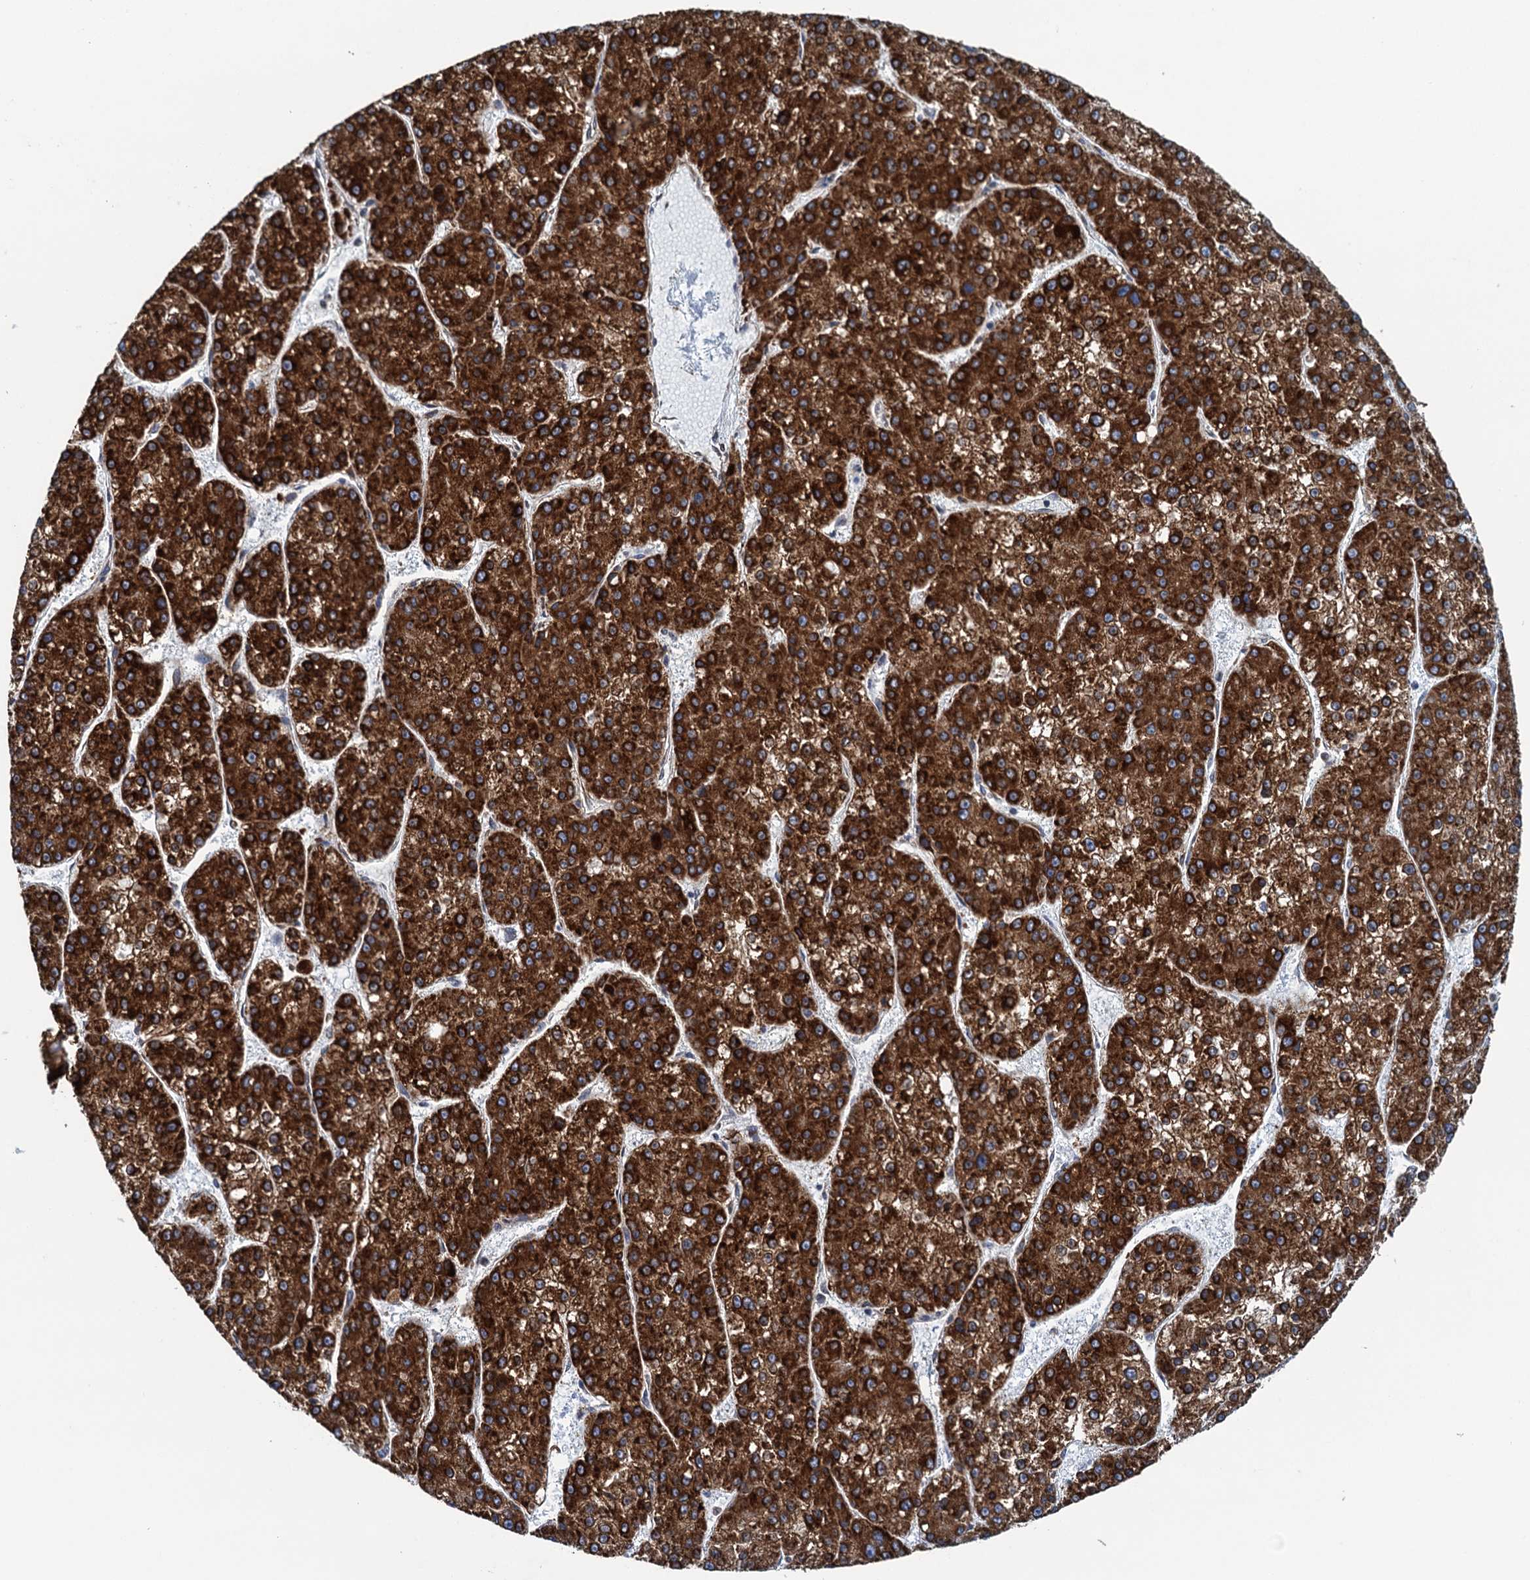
{"staining": {"intensity": "strong", "quantity": ">75%", "location": "cytoplasmic/membranous"}, "tissue": "liver cancer", "cell_type": "Tumor cells", "image_type": "cancer", "snomed": [{"axis": "morphology", "description": "Carcinoma, Hepatocellular, NOS"}, {"axis": "topography", "description": "Liver"}], "caption": "Hepatocellular carcinoma (liver) tissue shows strong cytoplasmic/membranous positivity in about >75% of tumor cells", "gene": "TMEM205", "patient": {"sex": "female", "age": 73}}